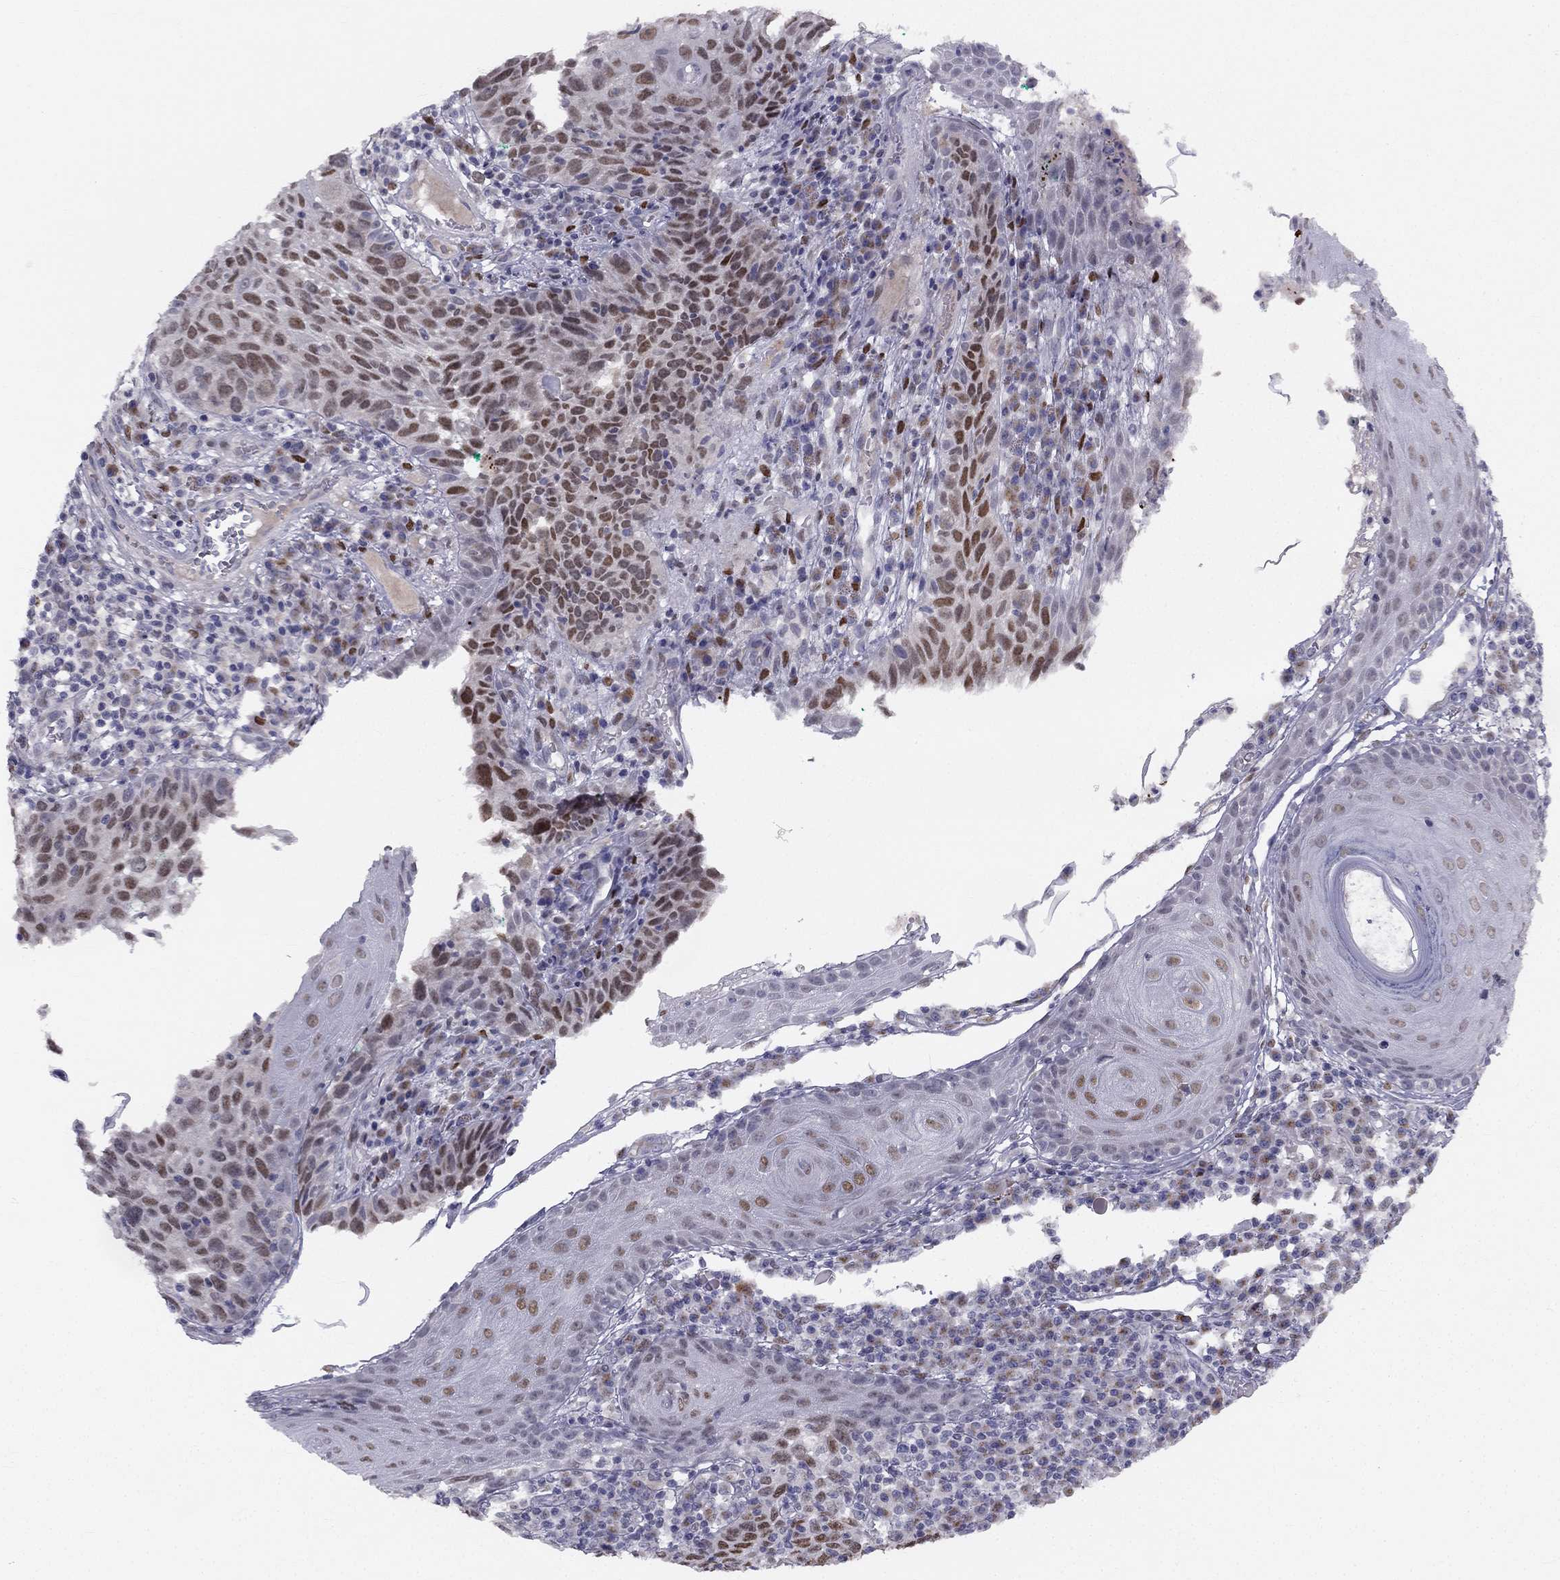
{"staining": {"intensity": "moderate", "quantity": "25%-75%", "location": "nuclear"}, "tissue": "skin cancer", "cell_type": "Tumor cells", "image_type": "cancer", "snomed": [{"axis": "morphology", "description": "Squamous cell carcinoma, NOS"}, {"axis": "topography", "description": "Skin"}], "caption": "DAB immunohistochemical staining of skin squamous cell carcinoma shows moderate nuclear protein positivity in about 25%-75% of tumor cells.", "gene": "TRPS1", "patient": {"sex": "male", "age": 92}}